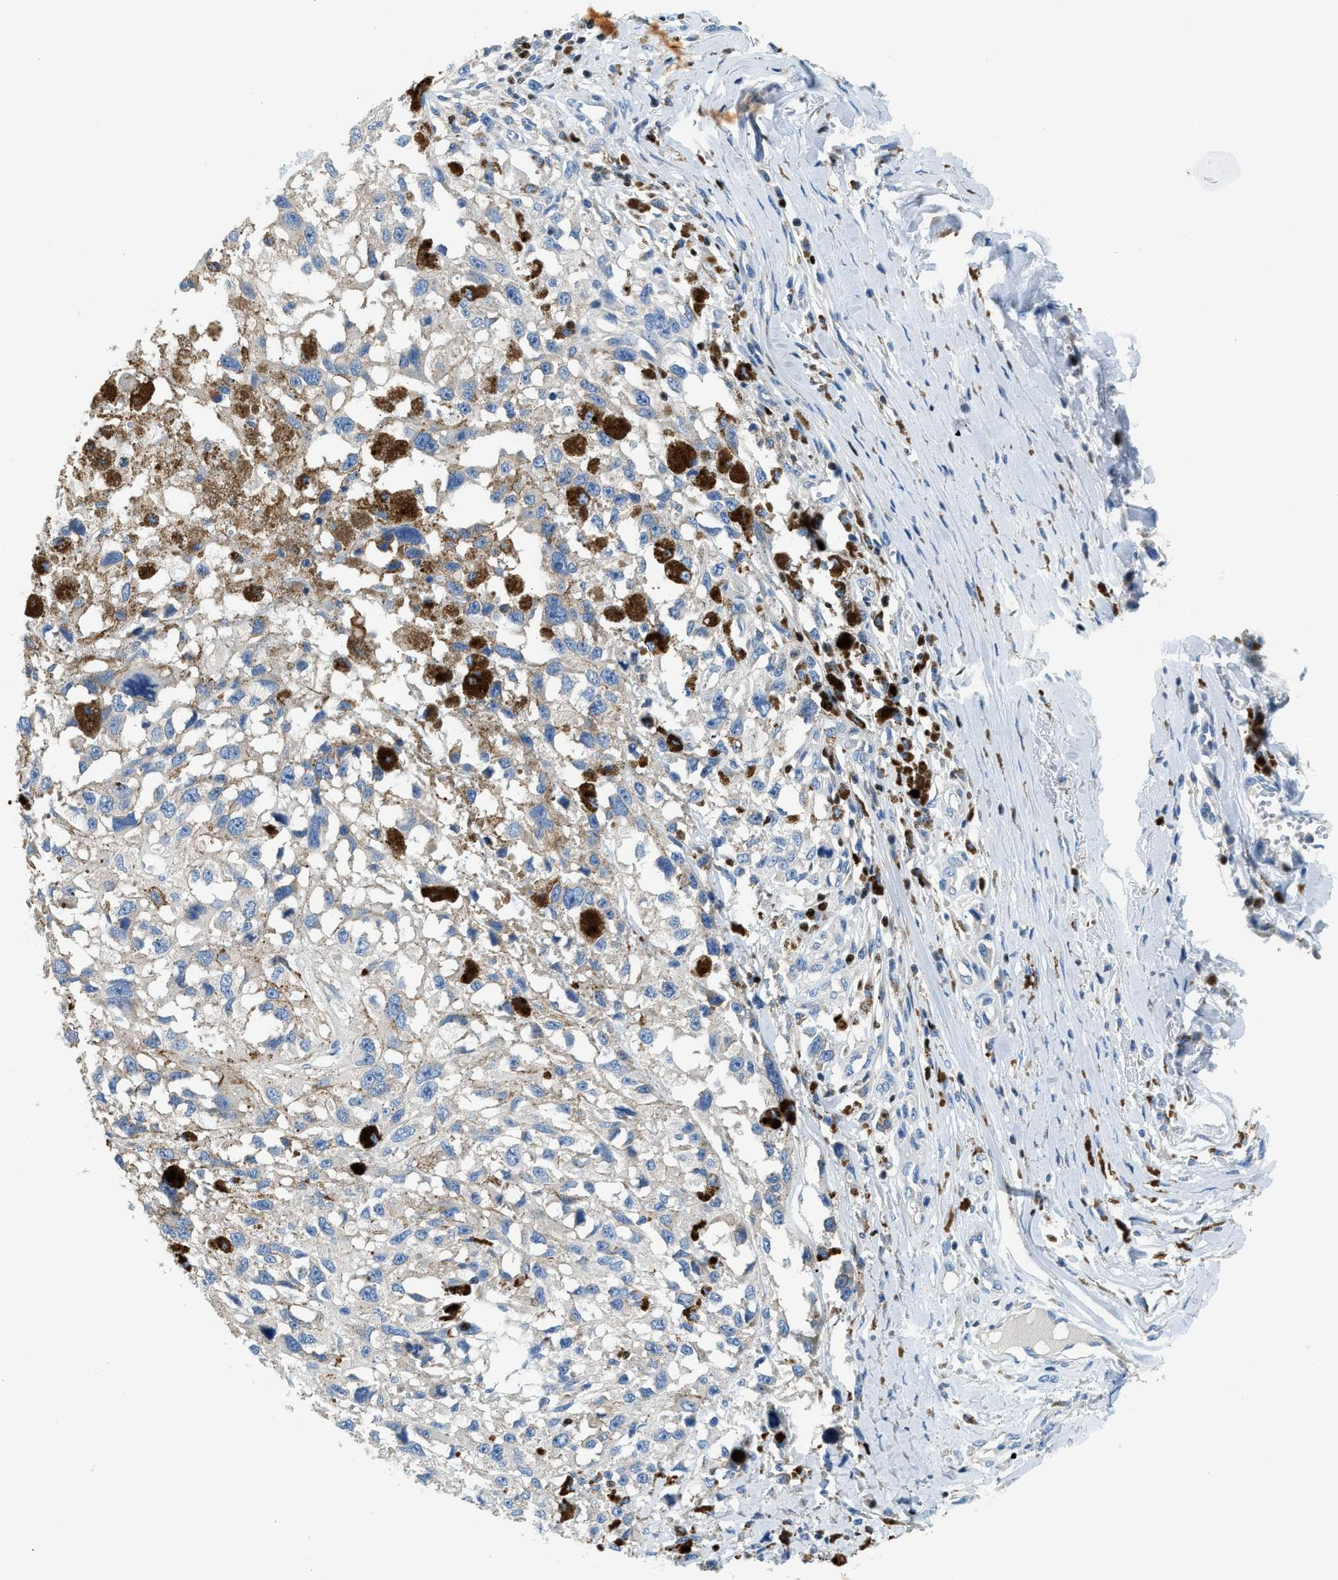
{"staining": {"intensity": "weak", "quantity": "<25%", "location": "cytoplasmic/membranous"}, "tissue": "melanoma", "cell_type": "Tumor cells", "image_type": "cancer", "snomed": [{"axis": "morphology", "description": "Malignant melanoma, Metastatic site"}, {"axis": "topography", "description": "Lymph node"}], "caption": "A micrograph of melanoma stained for a protein exhibits no brown staining in tumor cells. (Brightfield microscopy of DAB immunohistochemistry (IHC) at high magnification).", "gene": "TOX", "patient": {"sex": "male", "age": 59}}